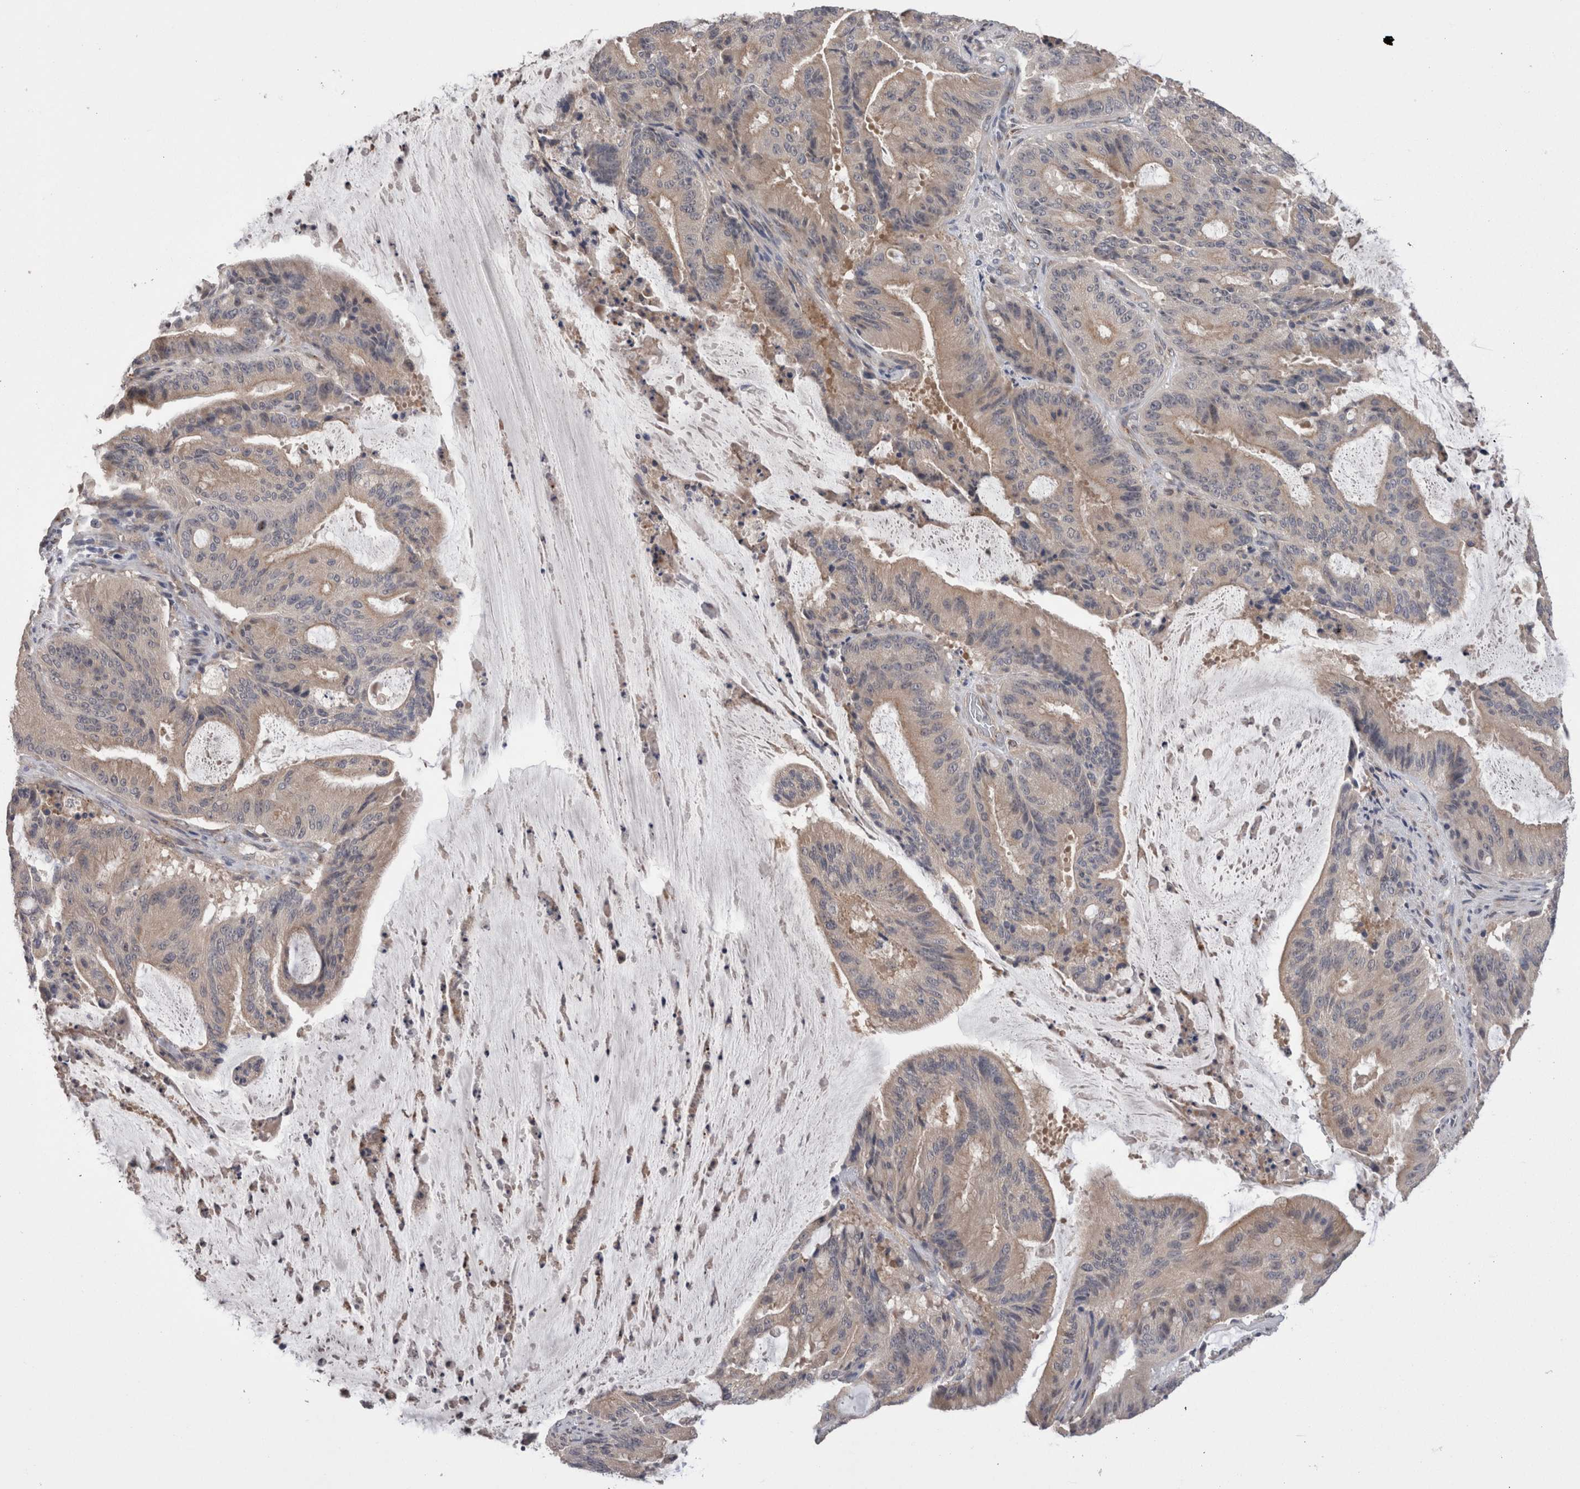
{"staining": {"intensity": "weak", "quantity": "25%-75%", "location": "cytoplasmic/membranous"}, "tissue": "liver cancer", "cell_type": "Tumor cells", "image_type": "cancer", "snomed": [{"axis": "morphology", "description": "Normal tissue, NOS"}, {"axis": "morphology", "description": "Cholangiocarcinoma"}, {"axis": "topography", "description": "Liver"}, {"axis": "topography", "description": "Peripheral nerve tissue"}], "caption": "Protein expression analysis of human liver cancer (cholangiocarcinoma) reveals weak cytoplasmic/membranous positivity in approximately 25%-75% of tumor cells.", "gene": "DCTN6", "patient": {"sex": "female", "age": 73}}